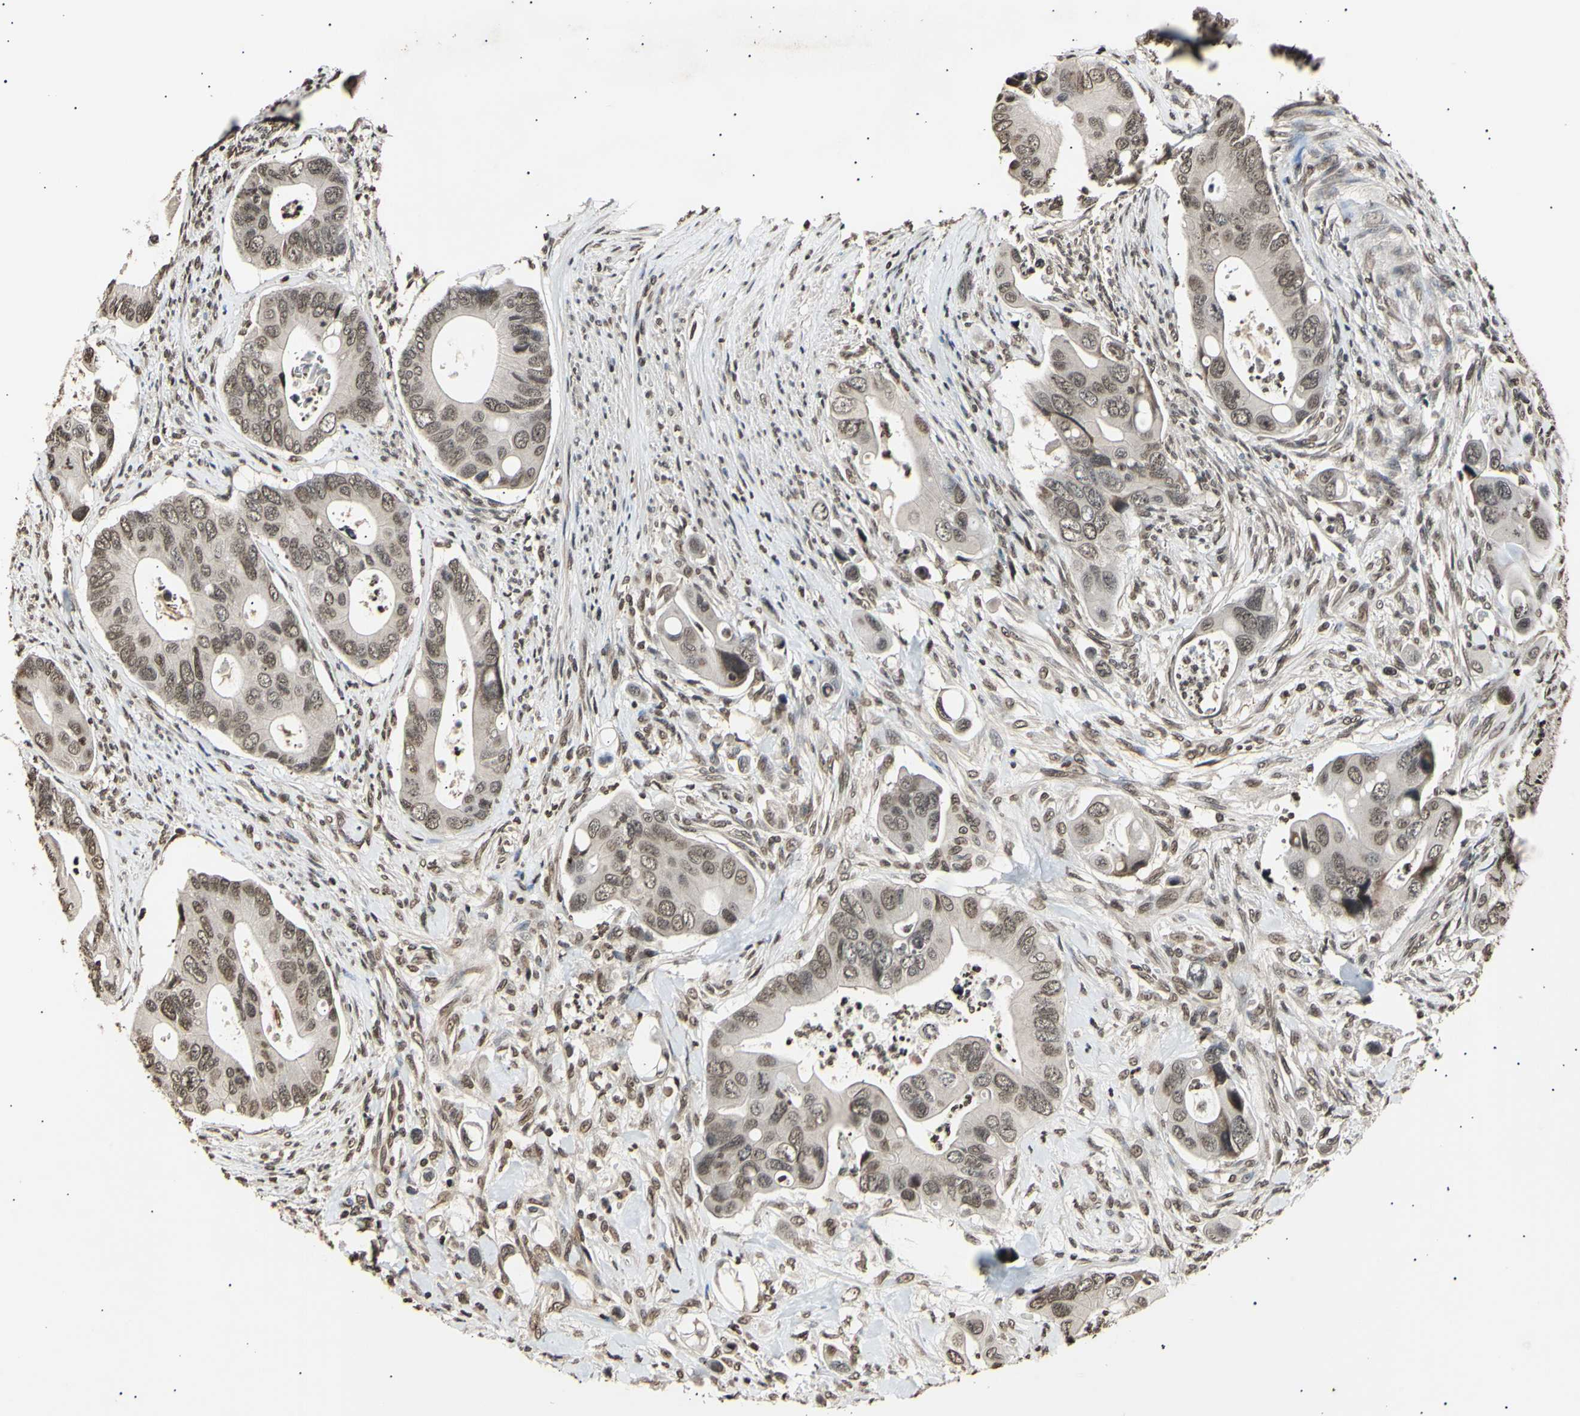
{"staining": {"intensity": "moderate", "quantity": ">75%", "location": "cytoplasmic/membranous,nuclear"}, "tissue": "colorectal cancer", "cell_type": "Tumor cells", "image_type": "cancer", "snomed": [{"axis": "morphology", "description": "Adenocarcinoma, NOS"}, {"axis": "topography", "description": "Rectum"}], "caption": "Brown immunohistochemical staining in human colorectal adenocarcinoma demonstrates moderate cytoplasmic/membranous and nuclear staining in approximately >75% of tumor cells.", "gene": "ANAPC7", "patient": {"sex": "female", "age": 57}}